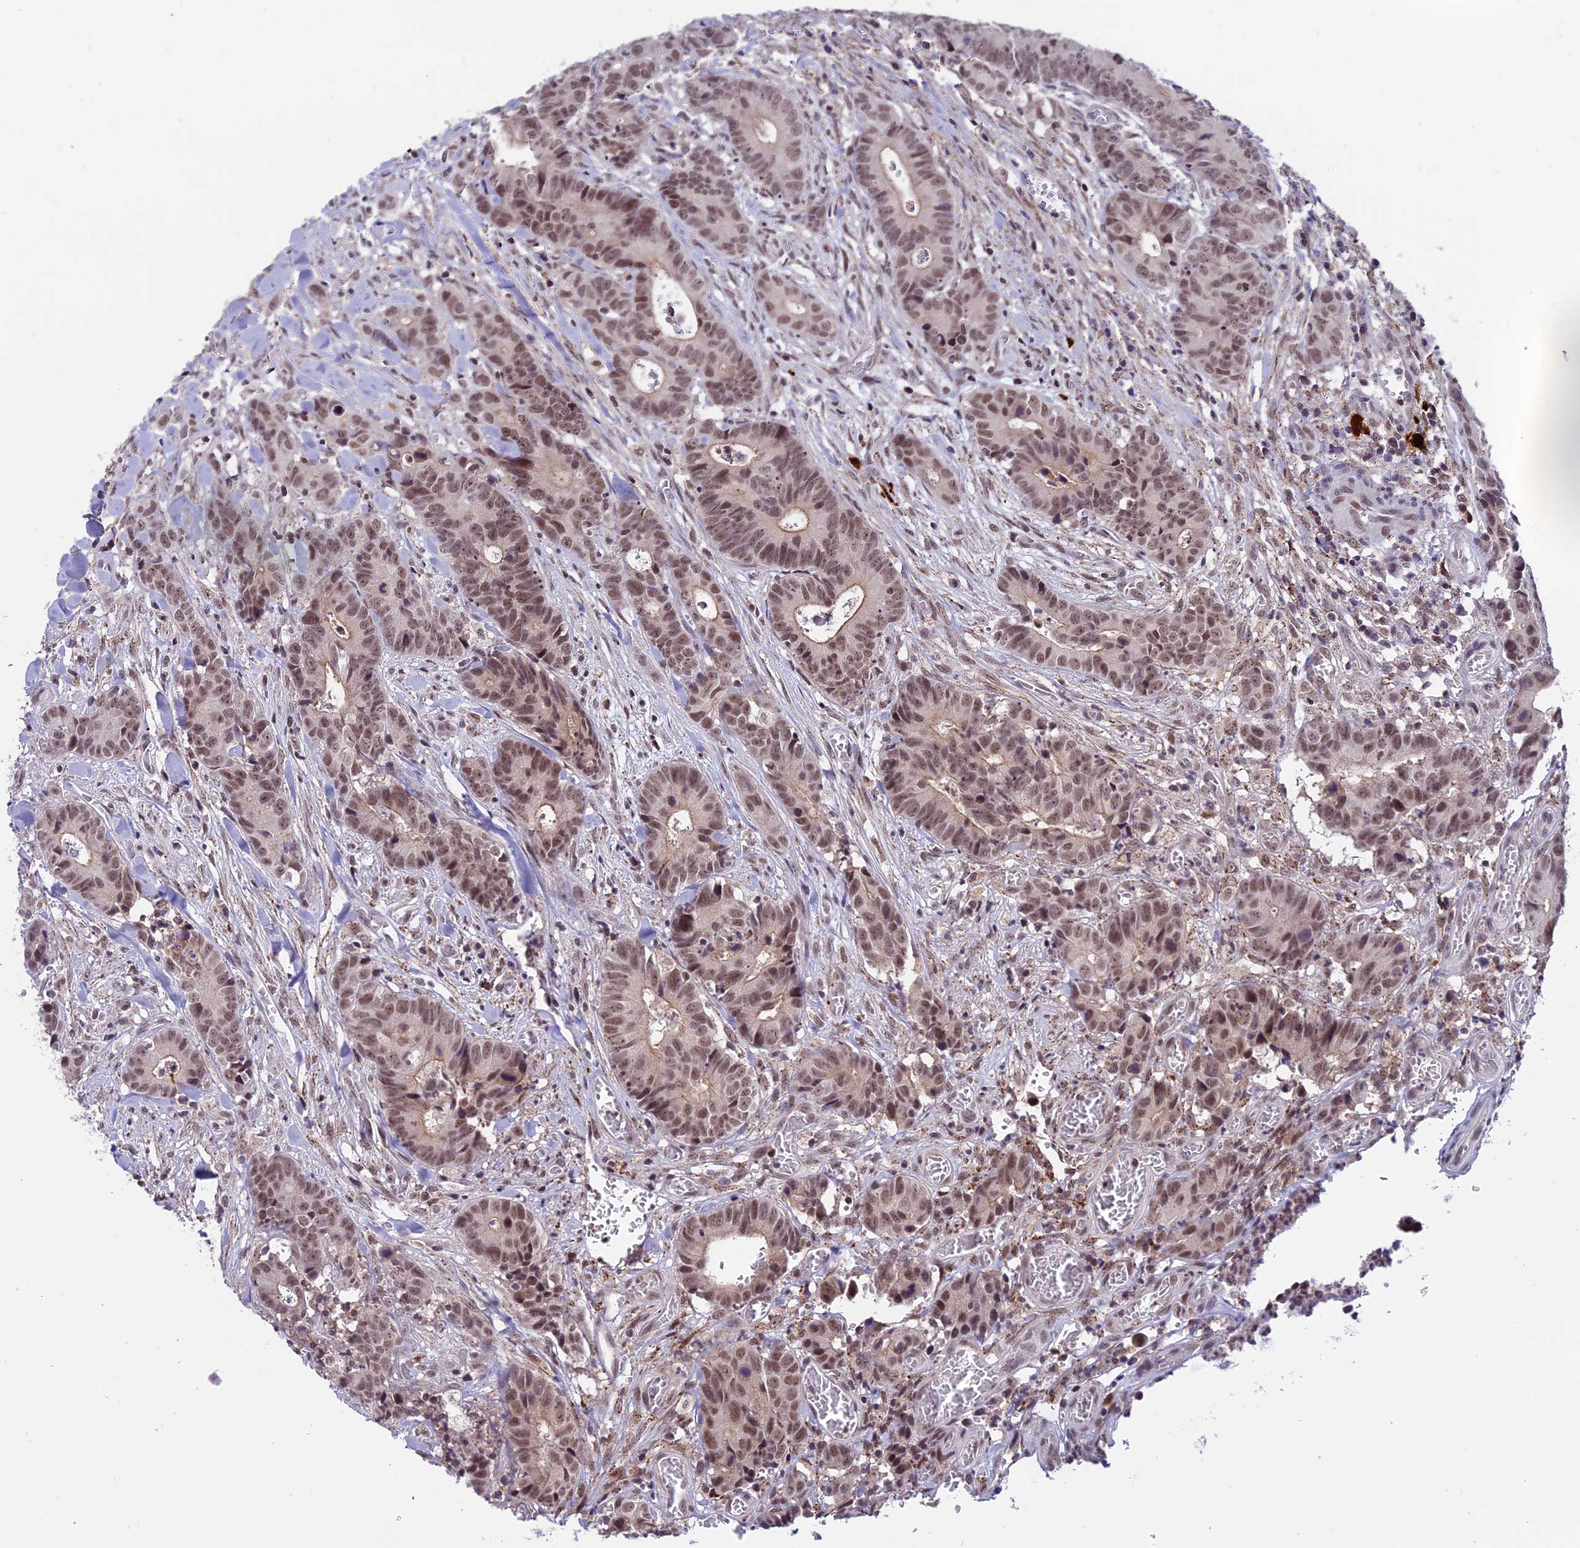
{"staining": {"intensity": "moderate", "quantity": ">75%", "location": "nuclear"}, "tissue": "colorectal cancer", "cell_type": "Tumor cells", "image_type": "cancer", "snomed": [{"axis": "morphology", "description": "Adenocarcinoma, NOS"}, {"axis": "topography", "description": "Colon"}], "caption": "A histopathology image showing moderate nuclear staining in approximately >75% of tumor cells in colorectal cancer, as visualized by brown immunohistochemical staining.", "gene": "TADA3", "patient": {"sex": "female", "age": 57}}